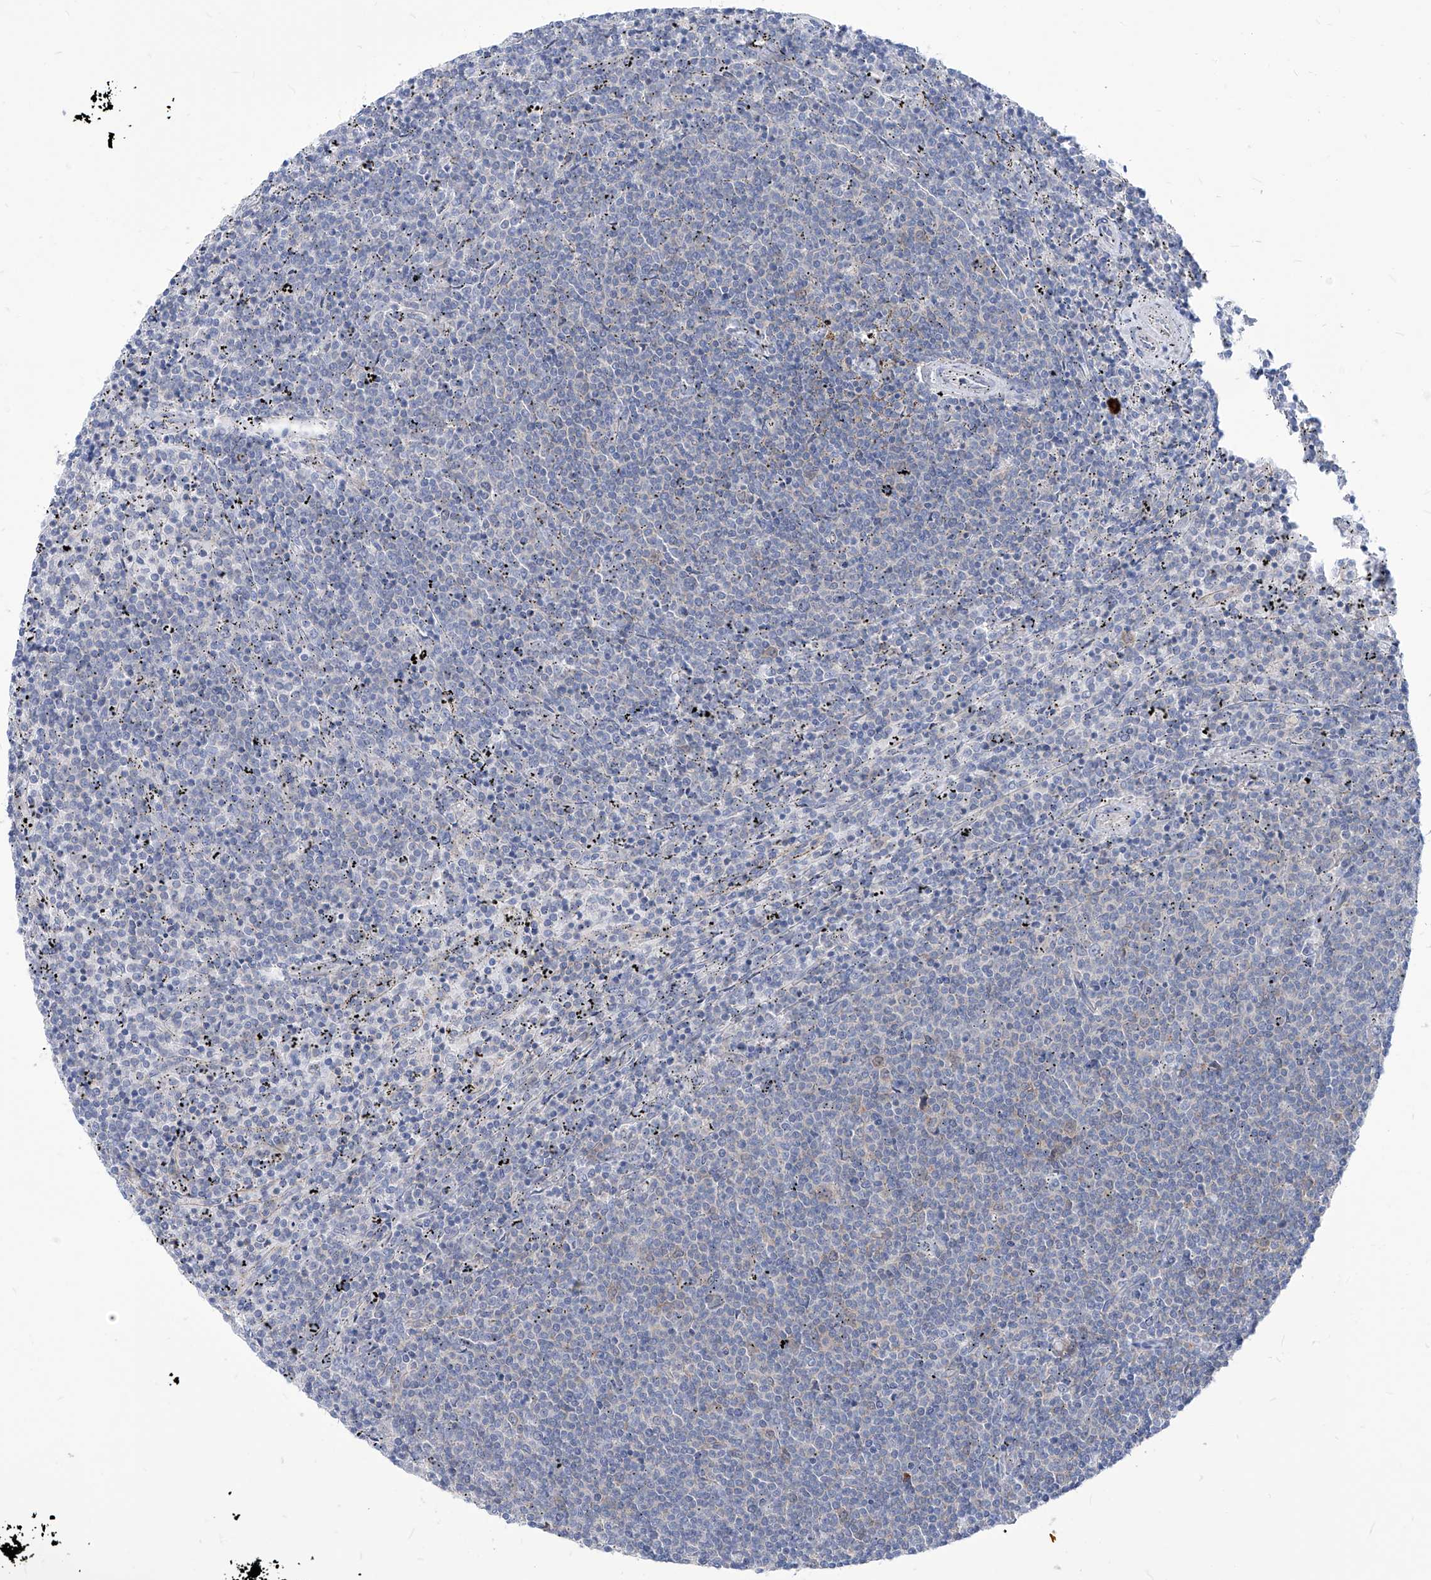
{"staining": {"intensity": "negative", "quantity": "none", "location": "none"}, "tissue": "lymphoma", "cell_type": "Tumor cells", "image_type": "cancer", "snomed": [{"axis": "morphology", "description": "Malignant lymphoma, non-Hodgkin's type, Low grade"}, {"axis": "topography", "description": "Spleen"}], "caption": "Human lymphoma stained for a protein using immunohistochemistry shows no positivity in tumor cells.", "gene": "AKAP10", "patient": {"sex": "female", "age": 50}}